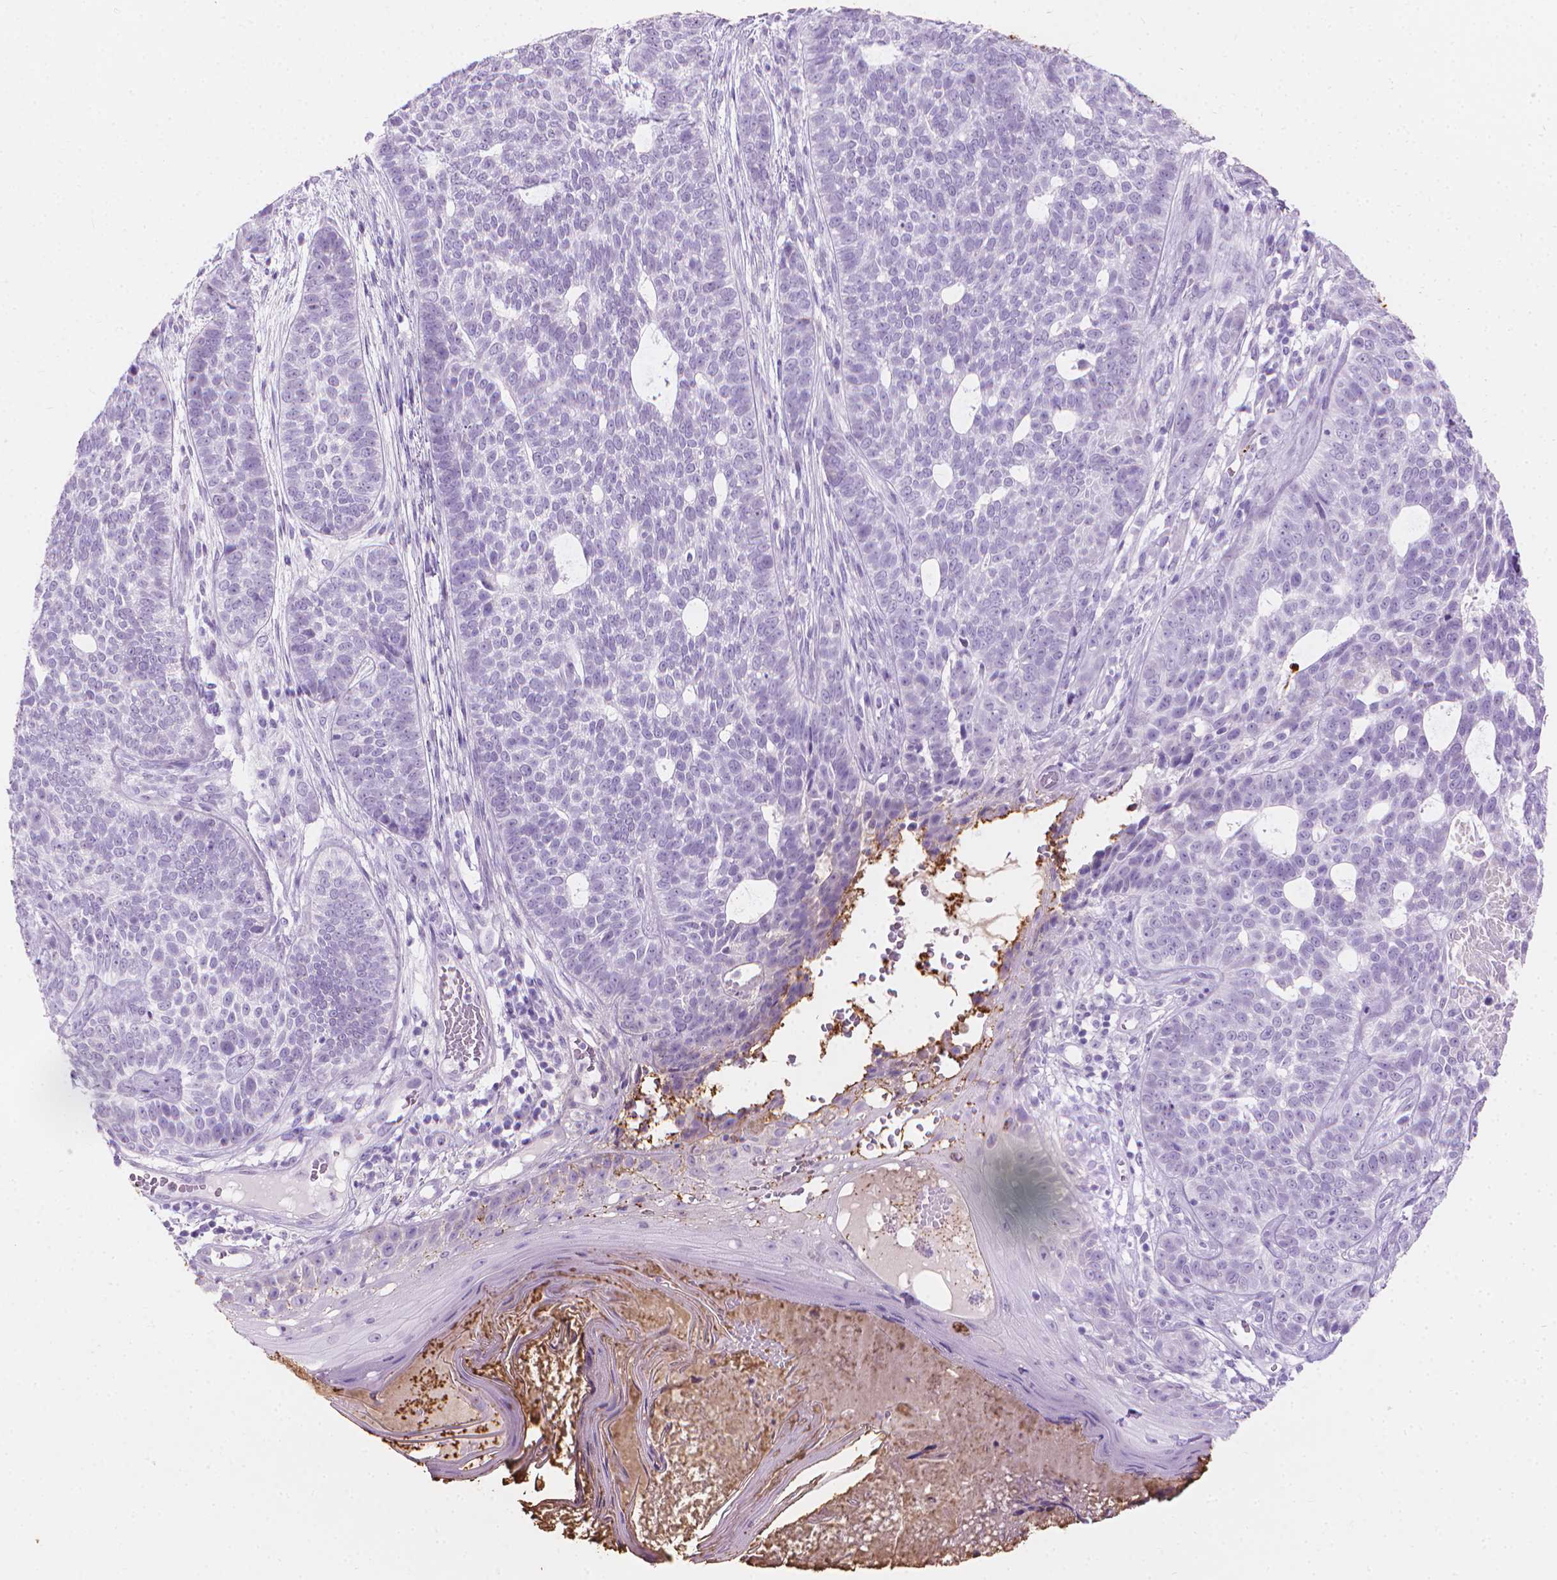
{"staining": {"intensity": "negative", "quantity": "none", "location": "none"}, "tissue": "skin cancer", "cell_type": "Tumor cells", "image_type": "cancer", "snomed": [{"axis": "morphology", "description": "Basal cell carcinoma"}, {"axis": "topography", "description": "Skin"}], "caption": "Tumor cells are negative for brown protein staining in skin cancer (basal cell carcinoma).", "gene": "CFAP52", "patient": {"sex": "female", "age": 69}}